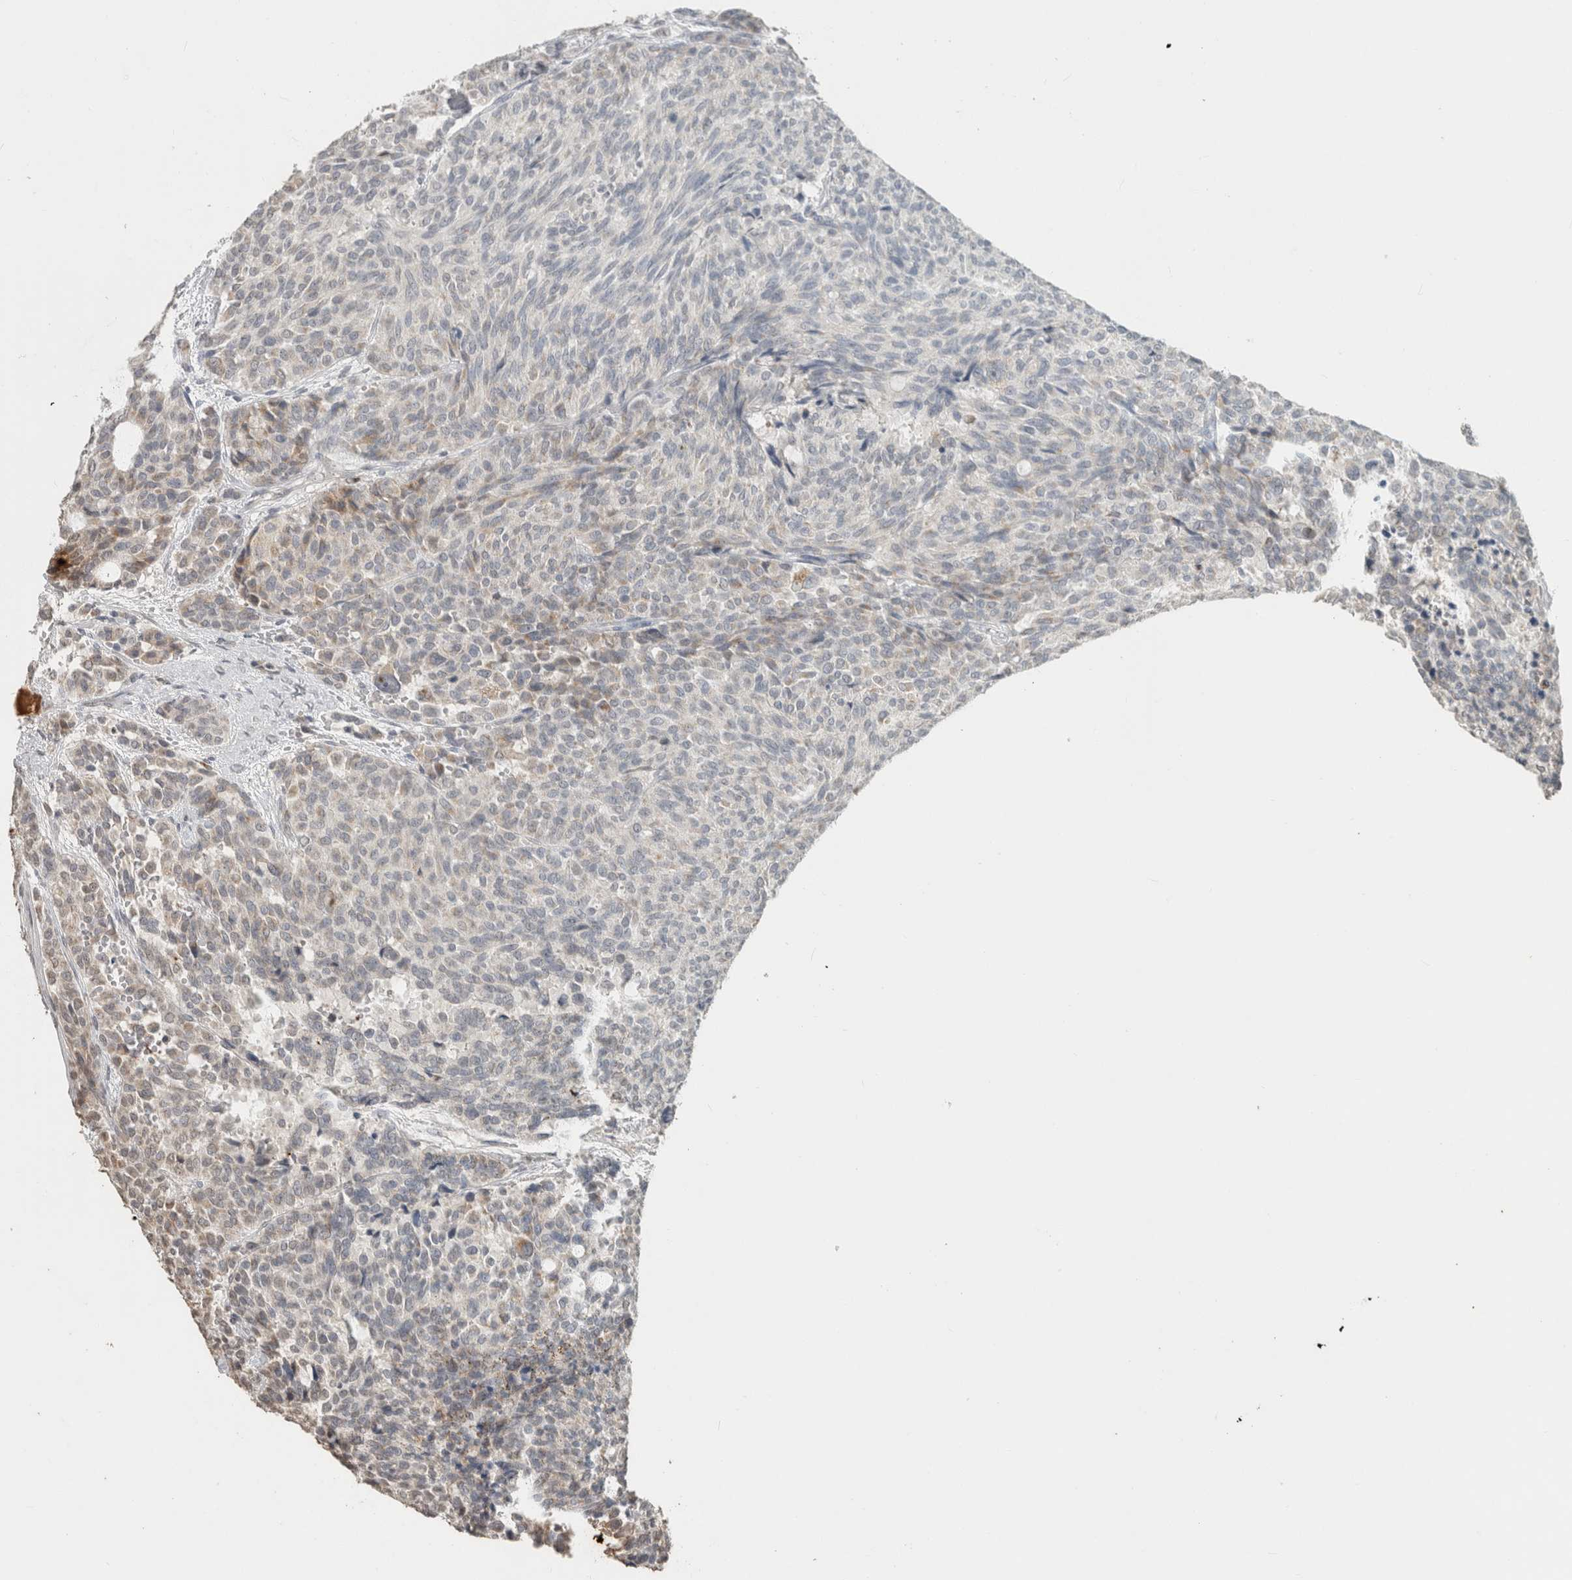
{"staining": {"intensity": "weak", "quantity": "25%-75%", "location": "cytoplasmic/membranous"}, "tissue": "carcinoid", "cell_type": "Tumor cells", "image_type": "cancer", "snomed": [{"axis": "morphology", "description": "Carcinoid, malignant, NOS"}, {"axis": "topography", "description": "Pancreas"}], "caption": "Protein expression analysis of human carcinoid reveals weak cytoplasmic/membranous staining in approximately 25%-75% of tumor cells.", "gene": "FAM3A", "patient": {"sex": "female", "age": 54}}